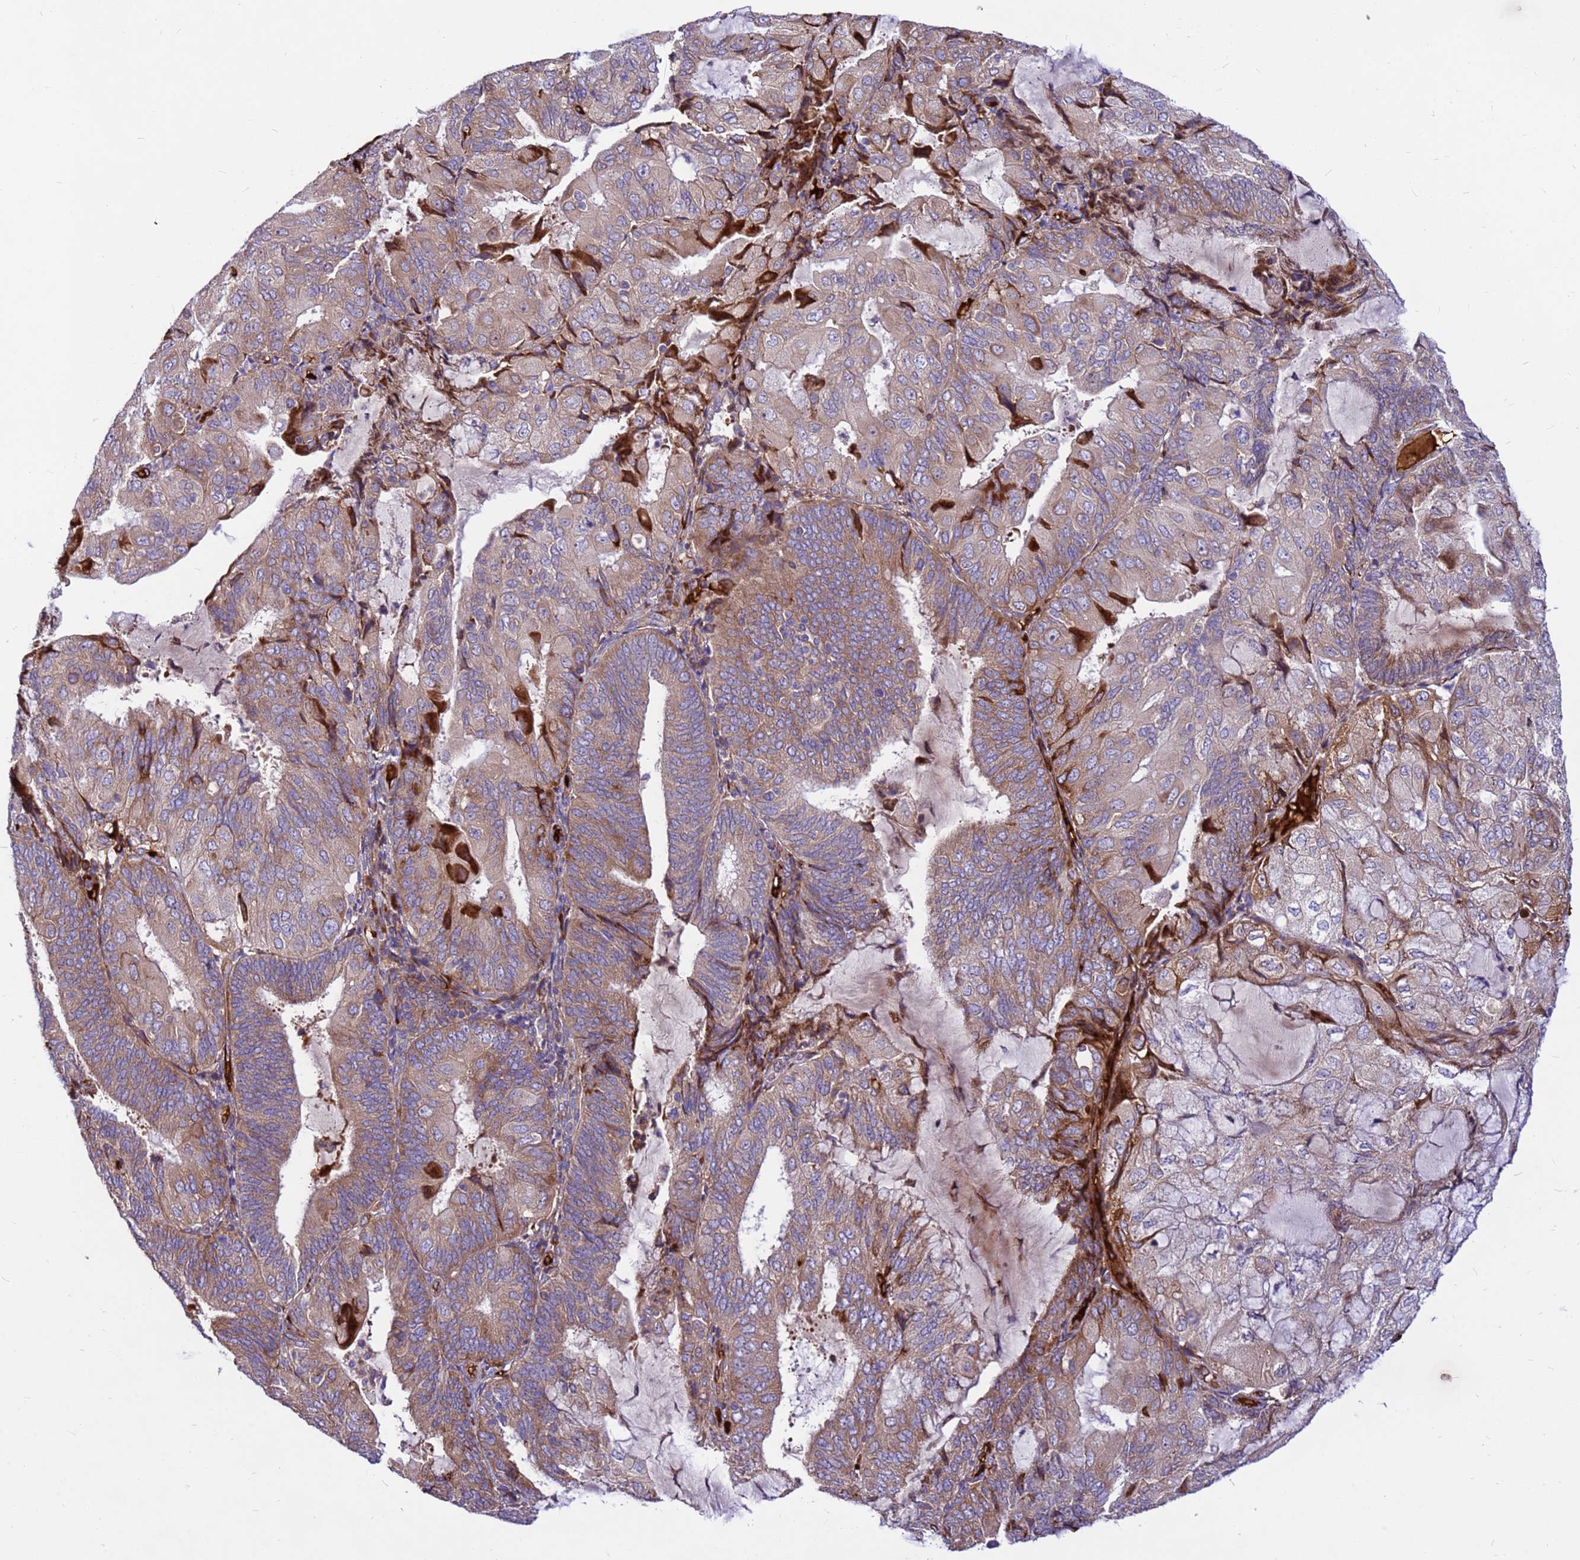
{"staining": {"intensity": "weak", "quantity": "25%-75%", "location": "cytoplasmic/membranous"}, "tissue": "endometrial cancer", "cell_type": "Tumor cells", "image_type": "cancer", "snomed": [{"axis": "morphology", "description": "Adenocarcinoma, NOS"}, {"axis": "topography", "description": "Endometrium"}], "caption": "This photomicrograph reveals immunohistochemistry staining of endometrial adenocarcinoma, with low weak cytoplasmic/membranous positivity in approximately 25%-75% of tumor cells.", "gene": "ZNF669", "patient": {"sex": "female", "age": 81}}